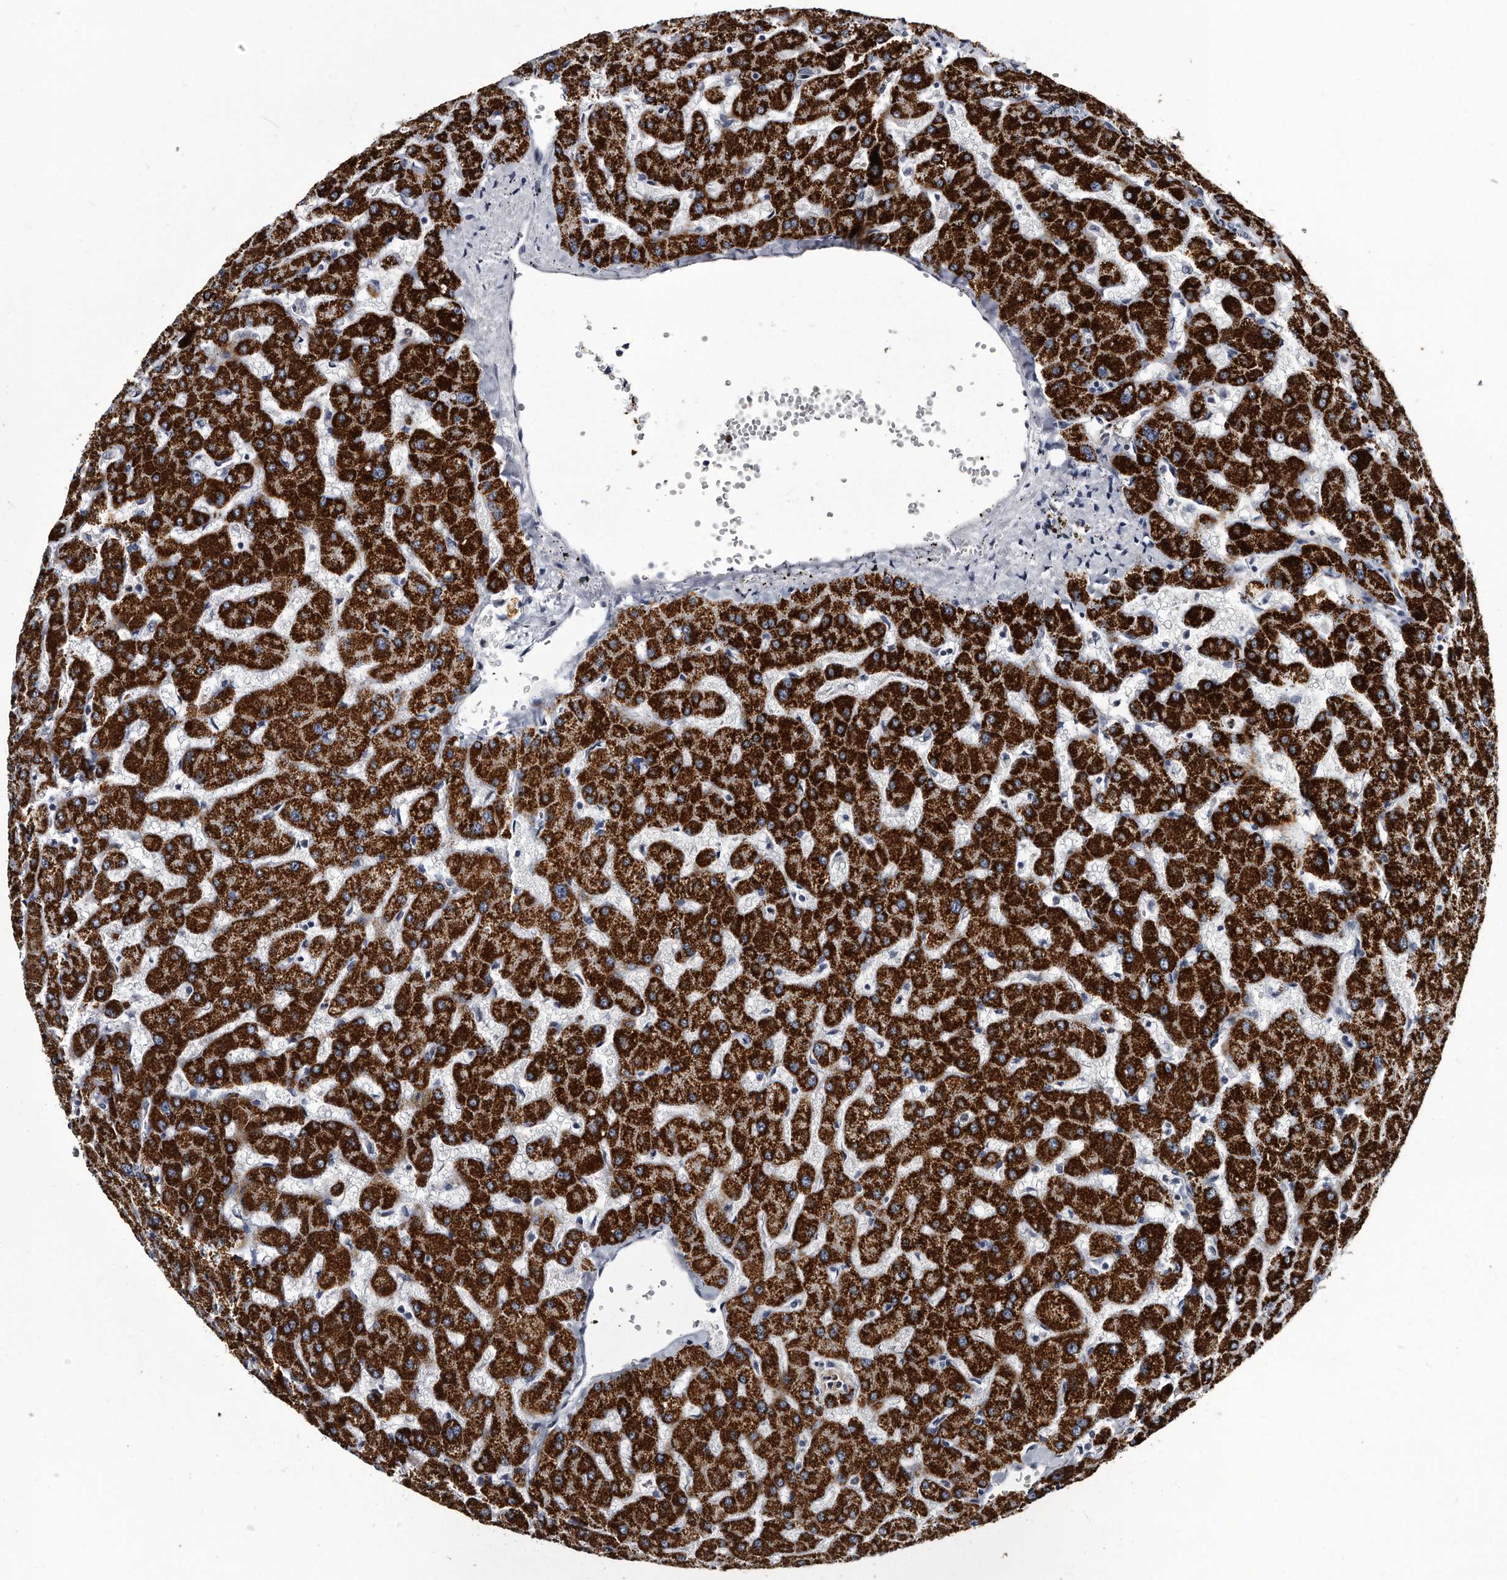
{"staining": {"intensity": "negative", "quantity": "none", "location": "none"}, "tissue": "liver", "cell_type": "Cholangiocytes", "image_type": "normal", "snomed": [{"axis": "morphology", "description": "Normal tissue, NOS"}, {"axis": "topography", "description": "Liver"}], "caption": "A high-resolution image shows immunohistochemistry staining of unremarkable liver, which reveals no significant staining in cholangiocytes.", "gene": "GAPVD1", "patient": {"sex": "female", "age": 63}}